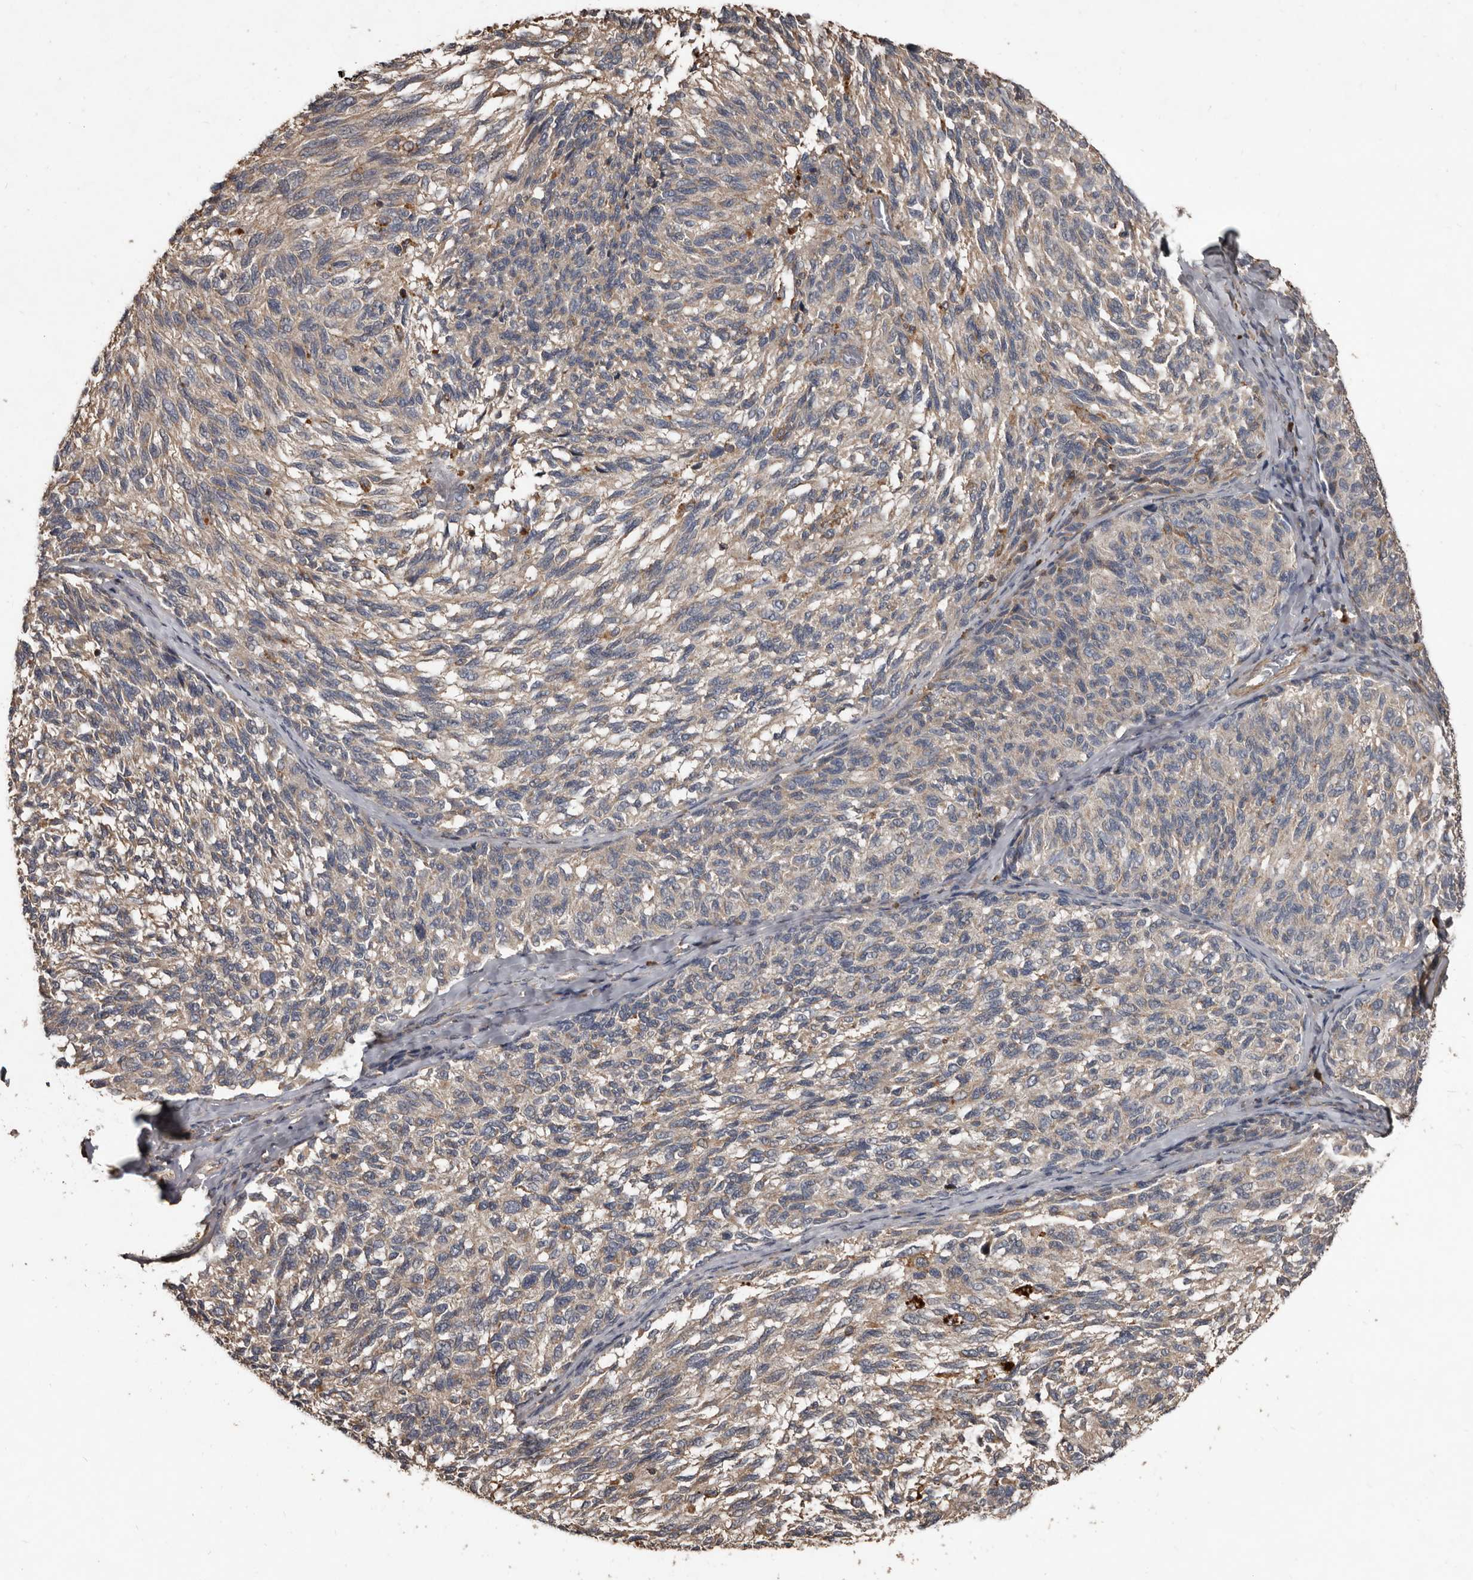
{"staining": {"intensity": "weak", "quantity": "25%-75%", "location": "cytoplasmic/membranous"}, "tissue": "melanoma", "cell_type": "Tumor cells", "image_type": "cancer", "snomed": [{"axis": "morphology", "description": "Malignant melanoma, NOS"}, {"axis": "topography", "description": "Skin"}], "caption": "An immunohistochemistry photomicrograph of tumor tissue is shown. Protein staining in brown highlights weak cytoplasmic/membranous positivity in malignant melanoma within tumor cells.", "gene": "GREB1", "patient": {"sex": "female", "age": 73}}